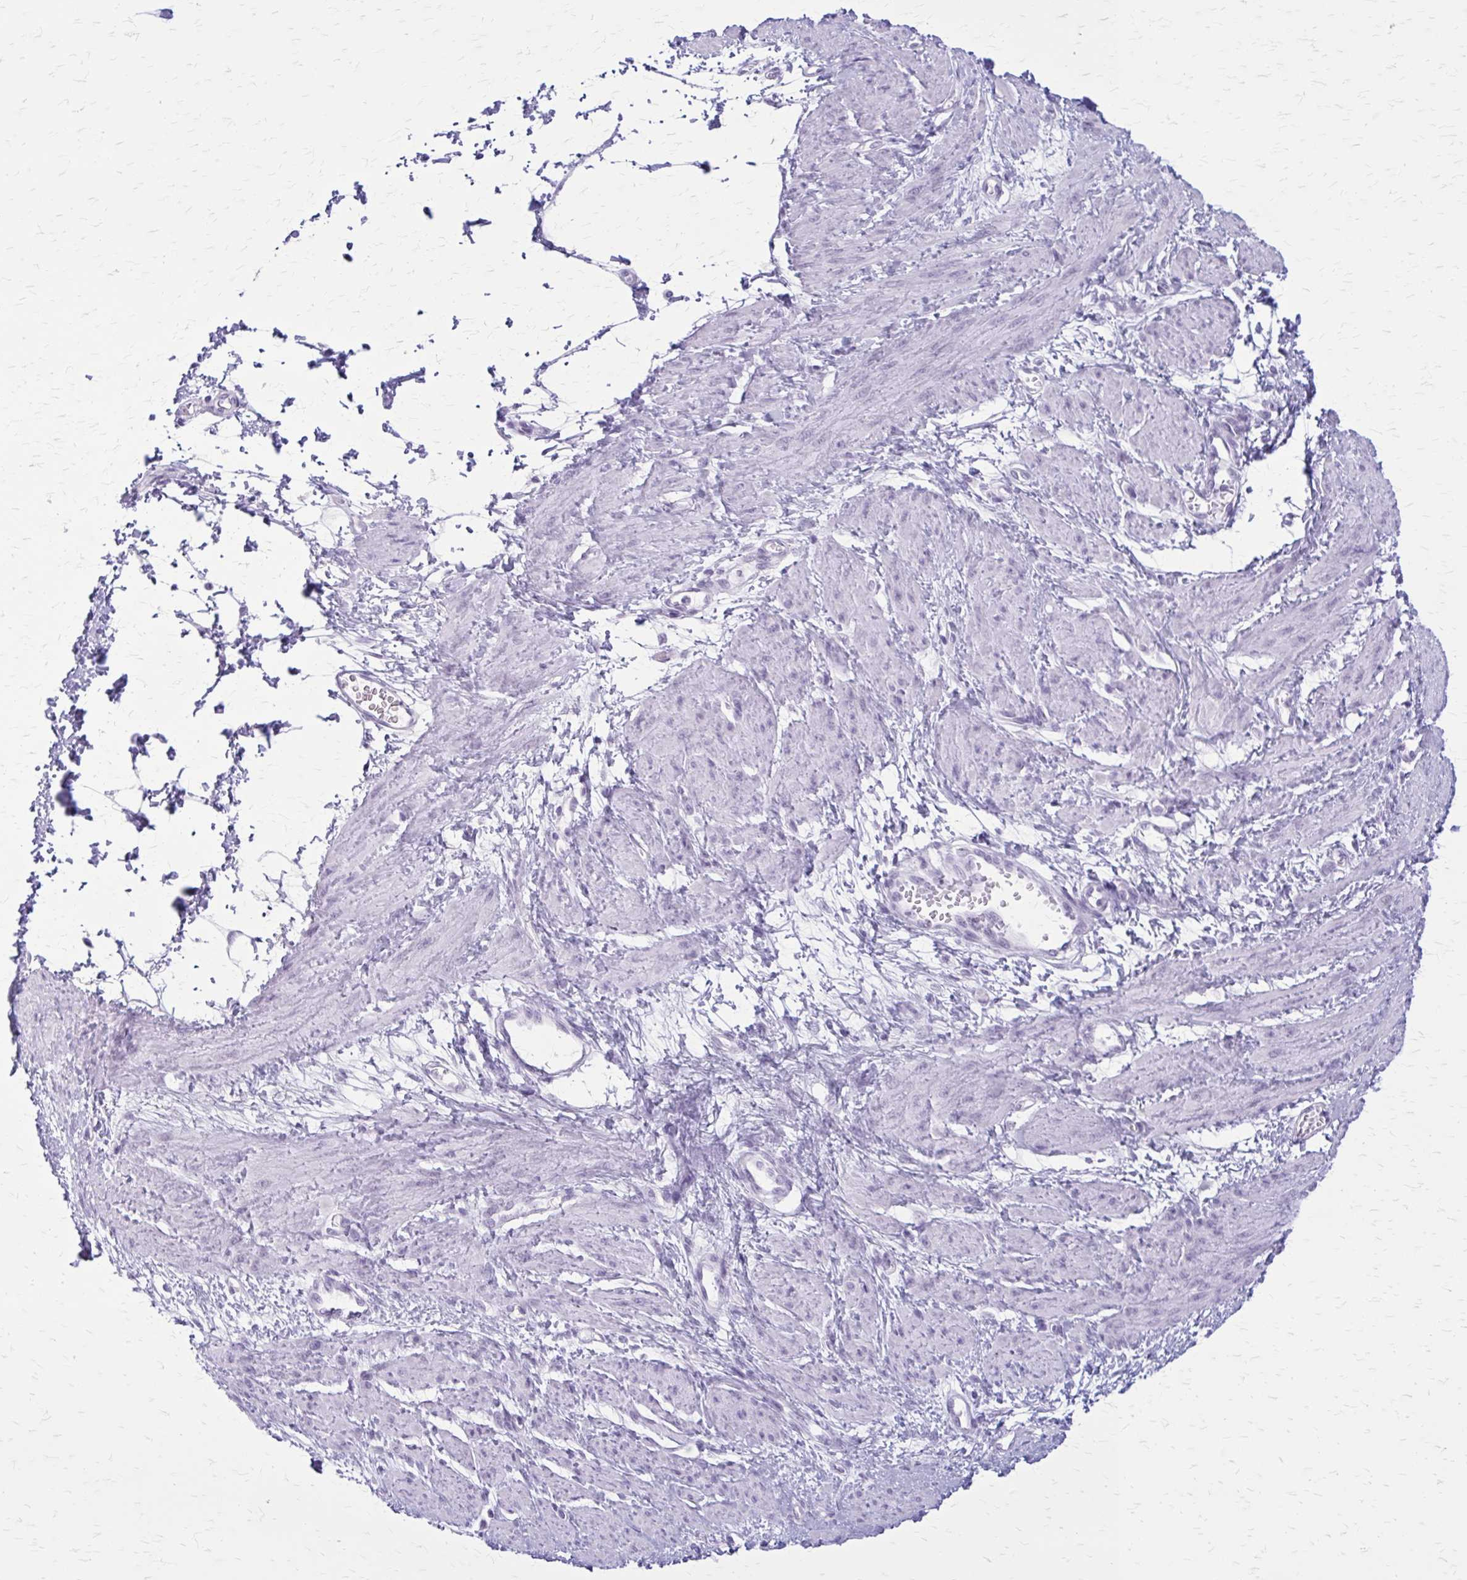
{"staining": {"intensity": "negative", "quantity": "none", "location": "none"}, "tissue": "smooth muscle", "cell_type": "Smooth muscle cells", "image_type": "normal", "snomed": [{"axis": "morphology", "description": "Normal tissue, NOS"}, {"axis": "topography", "description": "Smooth muscle"}, {"axis": "topography", "description": "Uterus"}], "caption": "A micrograph of smooth muscle stained for a protein reveals no brown staining in smooth muscle cells.", "gene": "GAD1", "patient": {"sex": "female", "age": 39}}